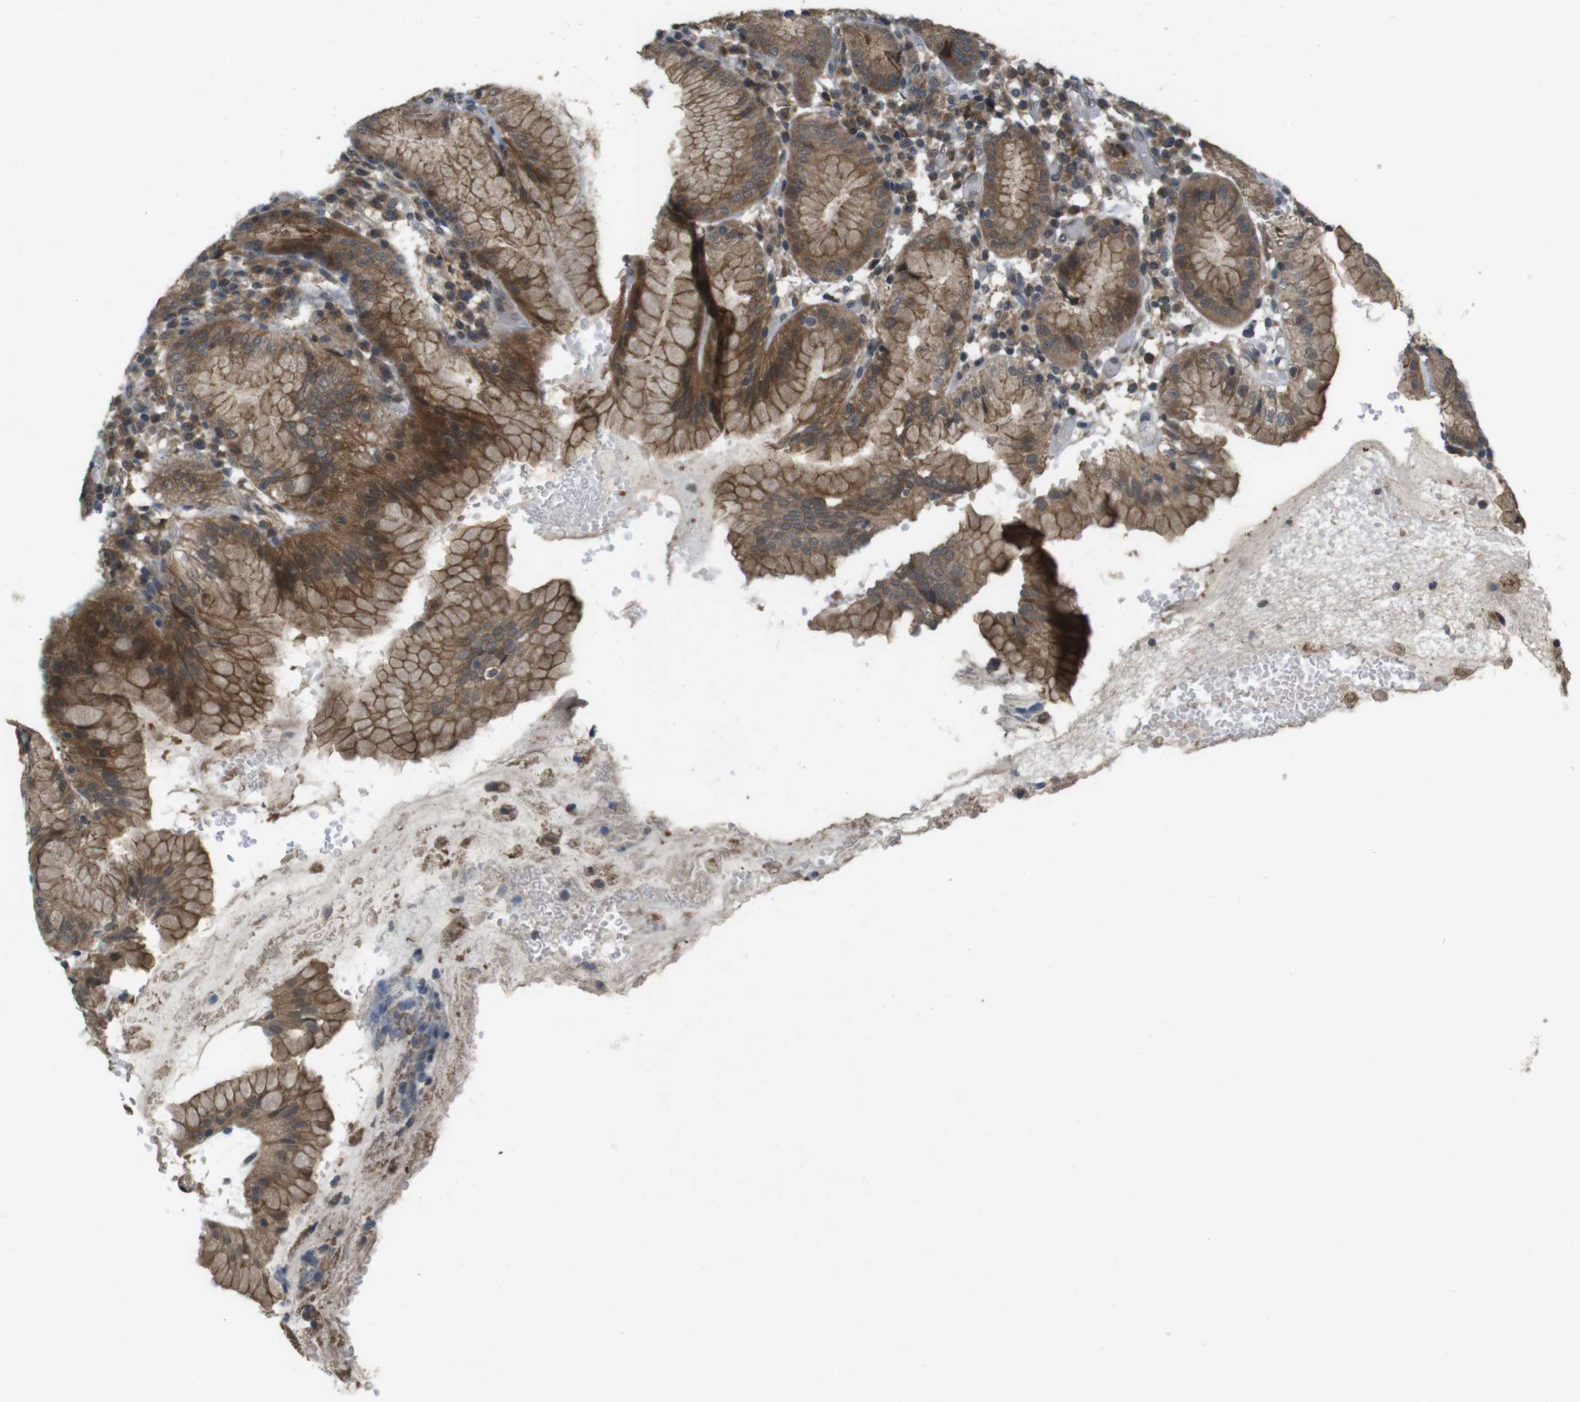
{"staining": {"intensity": "moderate", "quantity": ">75%", "location": "cytoplasmic/membranous"}, "tissue": "stomach", "cell_type": "Glandular cells", "image_type": "normal", "snomed": [{"axis": "morphology", "description": "Normal tissue, NOS"}, {"axis": "topography", "description": "Stomach"}, {"axis": "topography", "description": "Stomach, lower"}], "caption": "This photomicrograph displays IHC staining of benign stomach, with medium moderate cytoplasmic/membranous staining in about >75% of glandular cells.", "gene": "RNF130", "patient": {"sex": "female", "age": 75}}